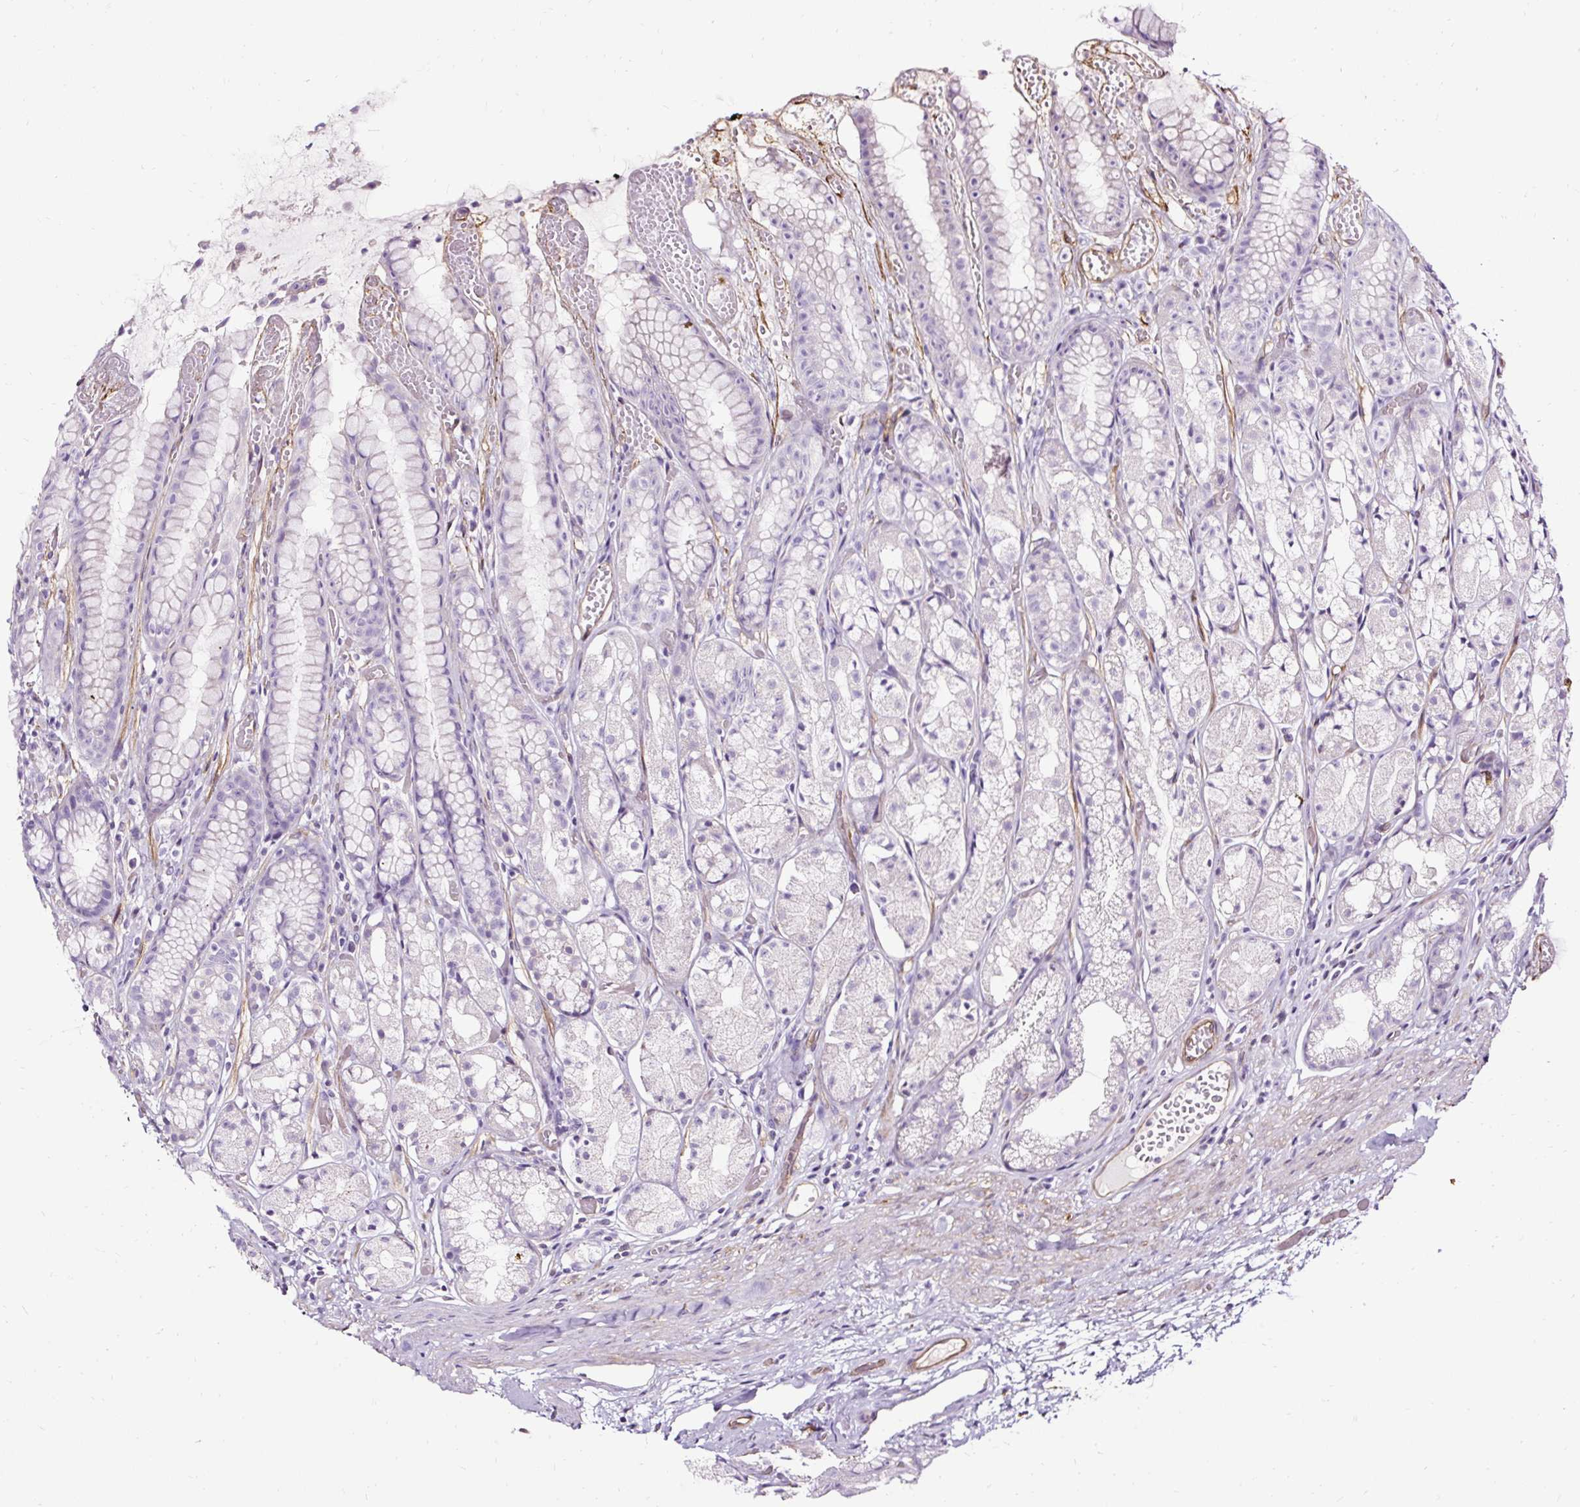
{"staining": {"intensity": "negative", "quantity": "none", "location": "none"}, "tissue": "stomach", "cell_type": "Glandular cells", "image_type": "normal", "snomed": [{"axis": "morphology", "description": "Normal tissue, NOS"}, {"axis": "topography", "description": "Smooth muscle"}, {"axis": "topography", "description": "Stomach"}], "caption": "Immunohistochemistry (IHC) histopathology image of benign stomach: human stomach stained with DAB demonstrates no significant protein positivity in glandular cells.", "gene": "SLC7A8", "patient": {"sex": "male", "age": 70}}